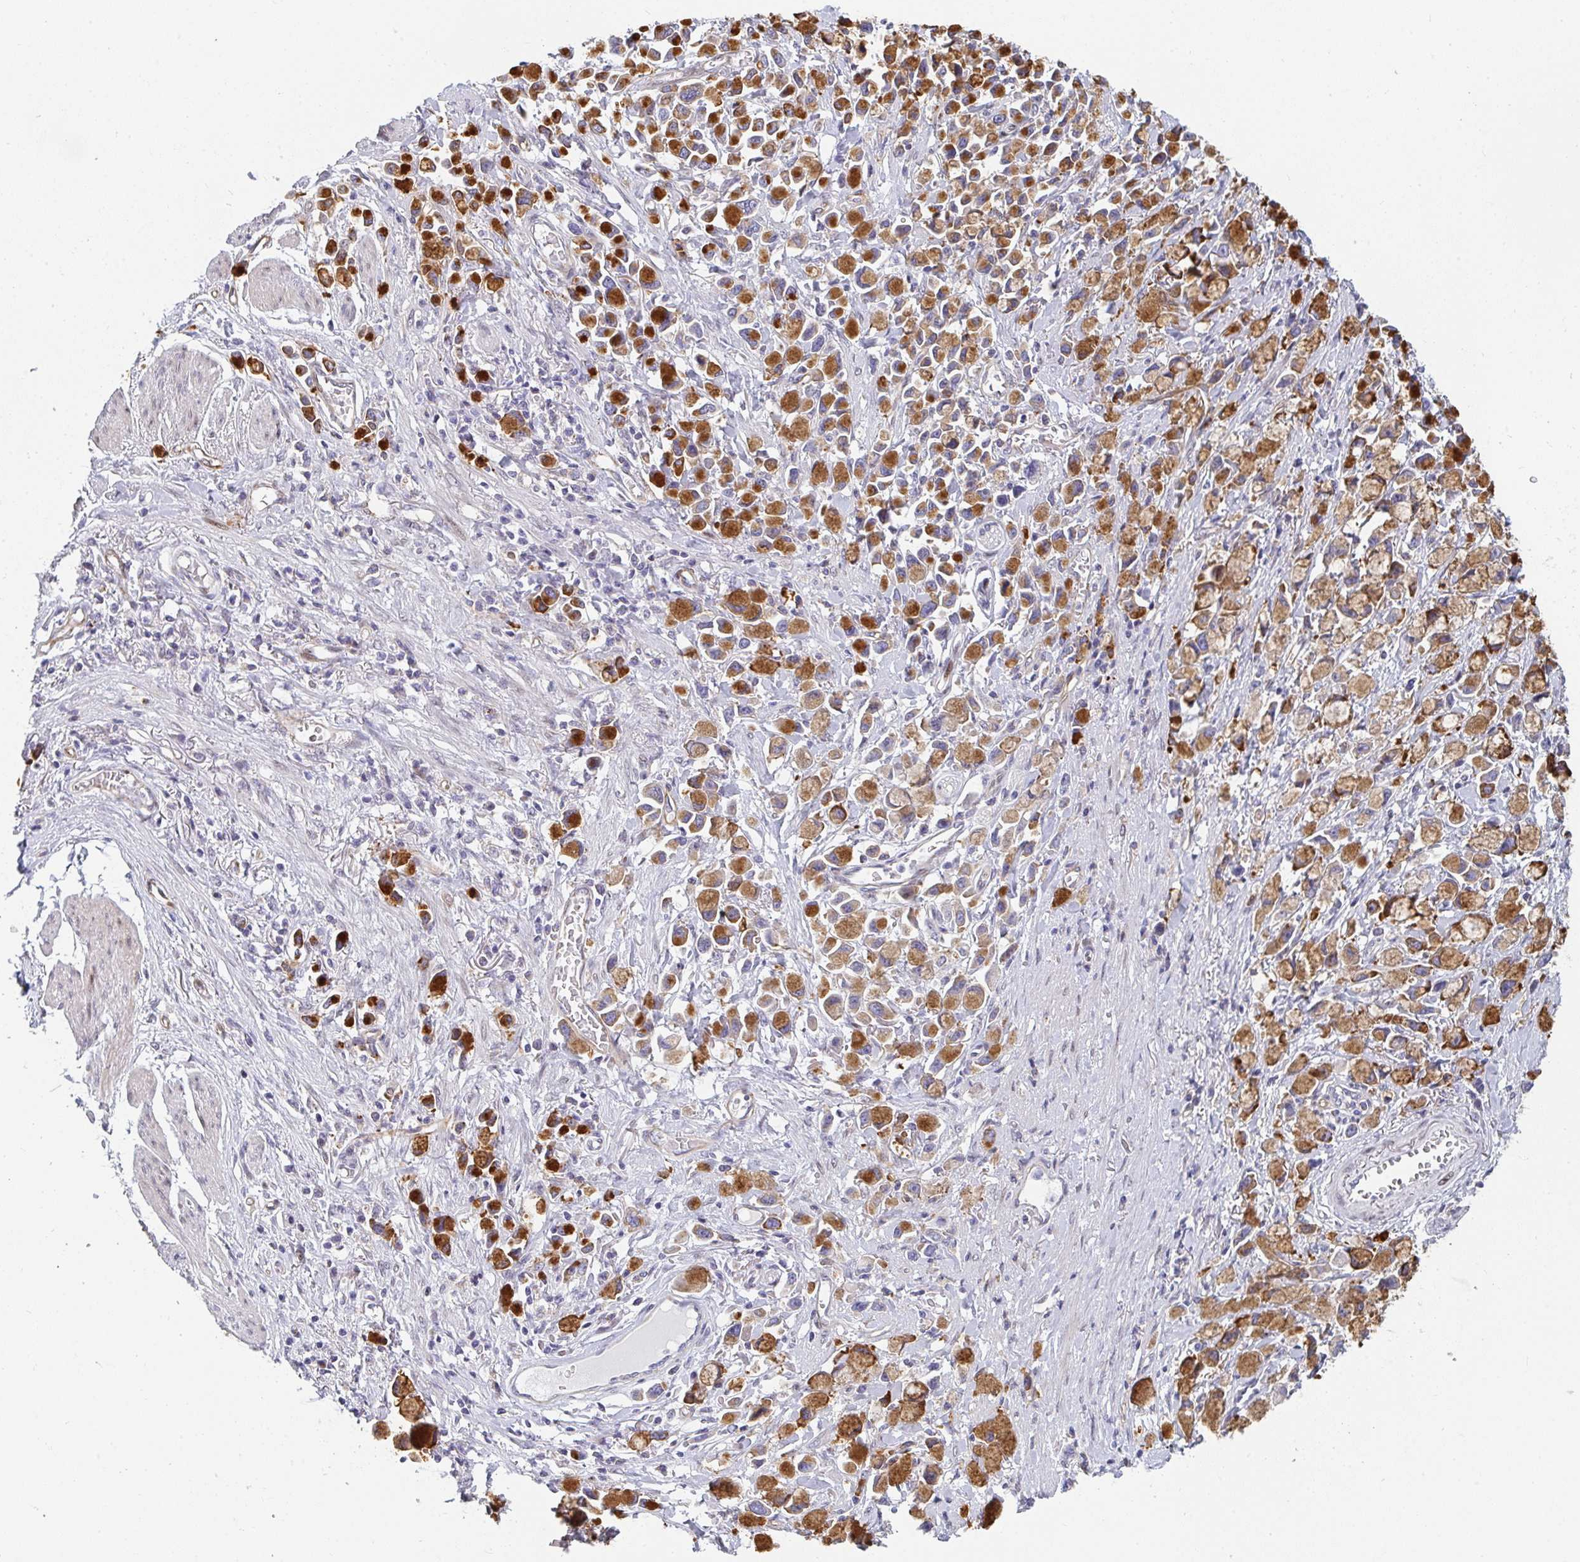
{"staining": {"intensity": "strong", "quantity": ">75%", "location": "cytoplasmic/membranous"}, "tissue": "stomach cancer", "cell_type": "Tumor cells", "image_type": "cancer", "snomed": [{"axis": "morphology", "description": "Adenocarcinoma, NOS"}, {"axis": "topography", "description": "Stomach"}], "caption": "Tumor cells display strong cytoplasmic/membranous expression in approximately >75% of cells in stomach adenocarcinoma.", "gene": "ZIC3", "patient": {"sex": "female", "age": 81}}